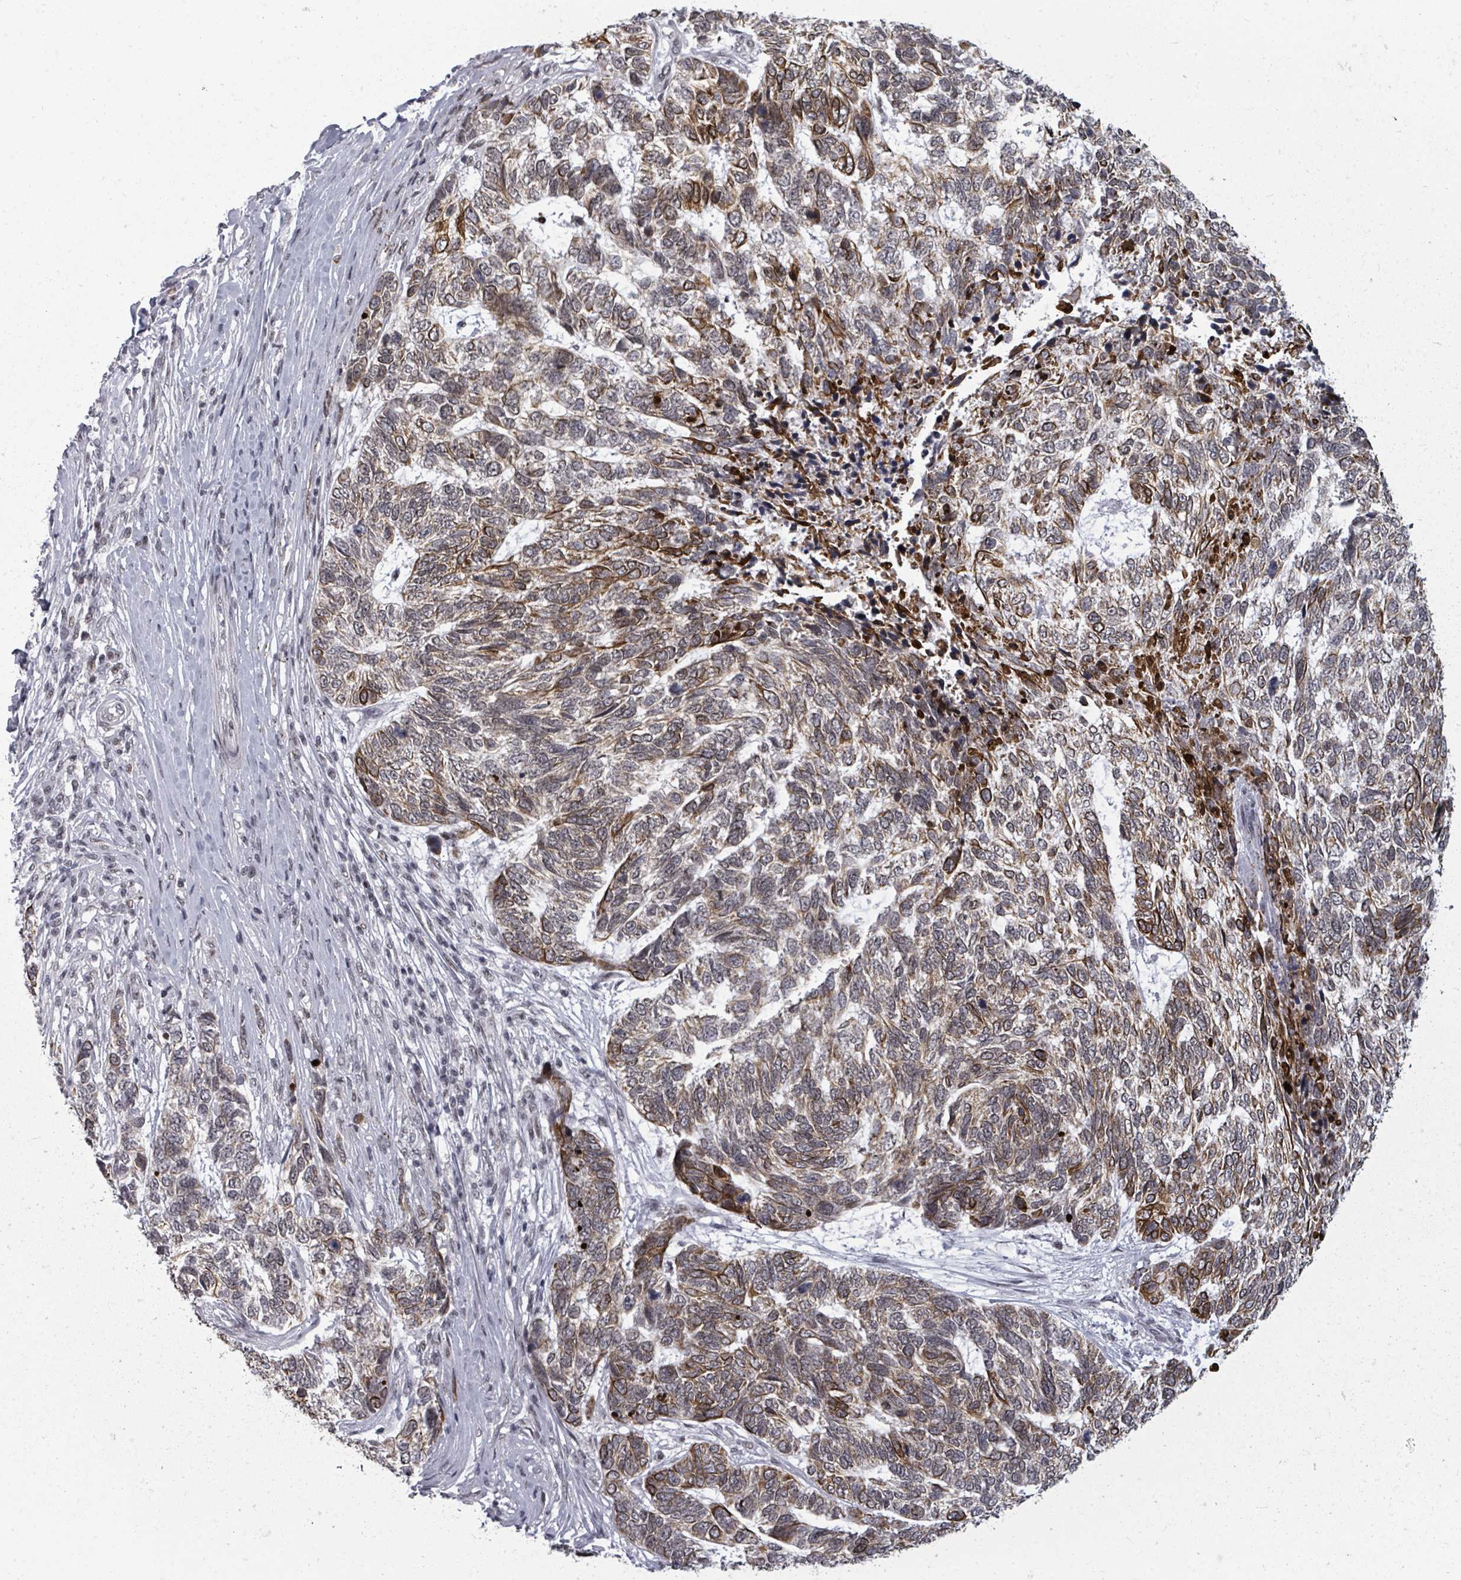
{"staining": {"intensity": "moderate", "quantity": ">75%", "location": "cytoplasmic/membranous"}, "tissue": "skin cancer", "cell_type": "Tumor cells", "image_type": "cancer", "snomed": [{"axis": "morphology", "description": "Basal cell carcinoma"}, {"axis": "topography", "description": "Skin"}], "caption": "About >75% of tumor cells in human basal cell carcinoma (skin) demonstrate moderate cytoplasmic/membranous protein expression as visualized by brown immunohistochemical staining.", "gene": "ERCC5", "patient": {"sex": "female", "age": 65}}